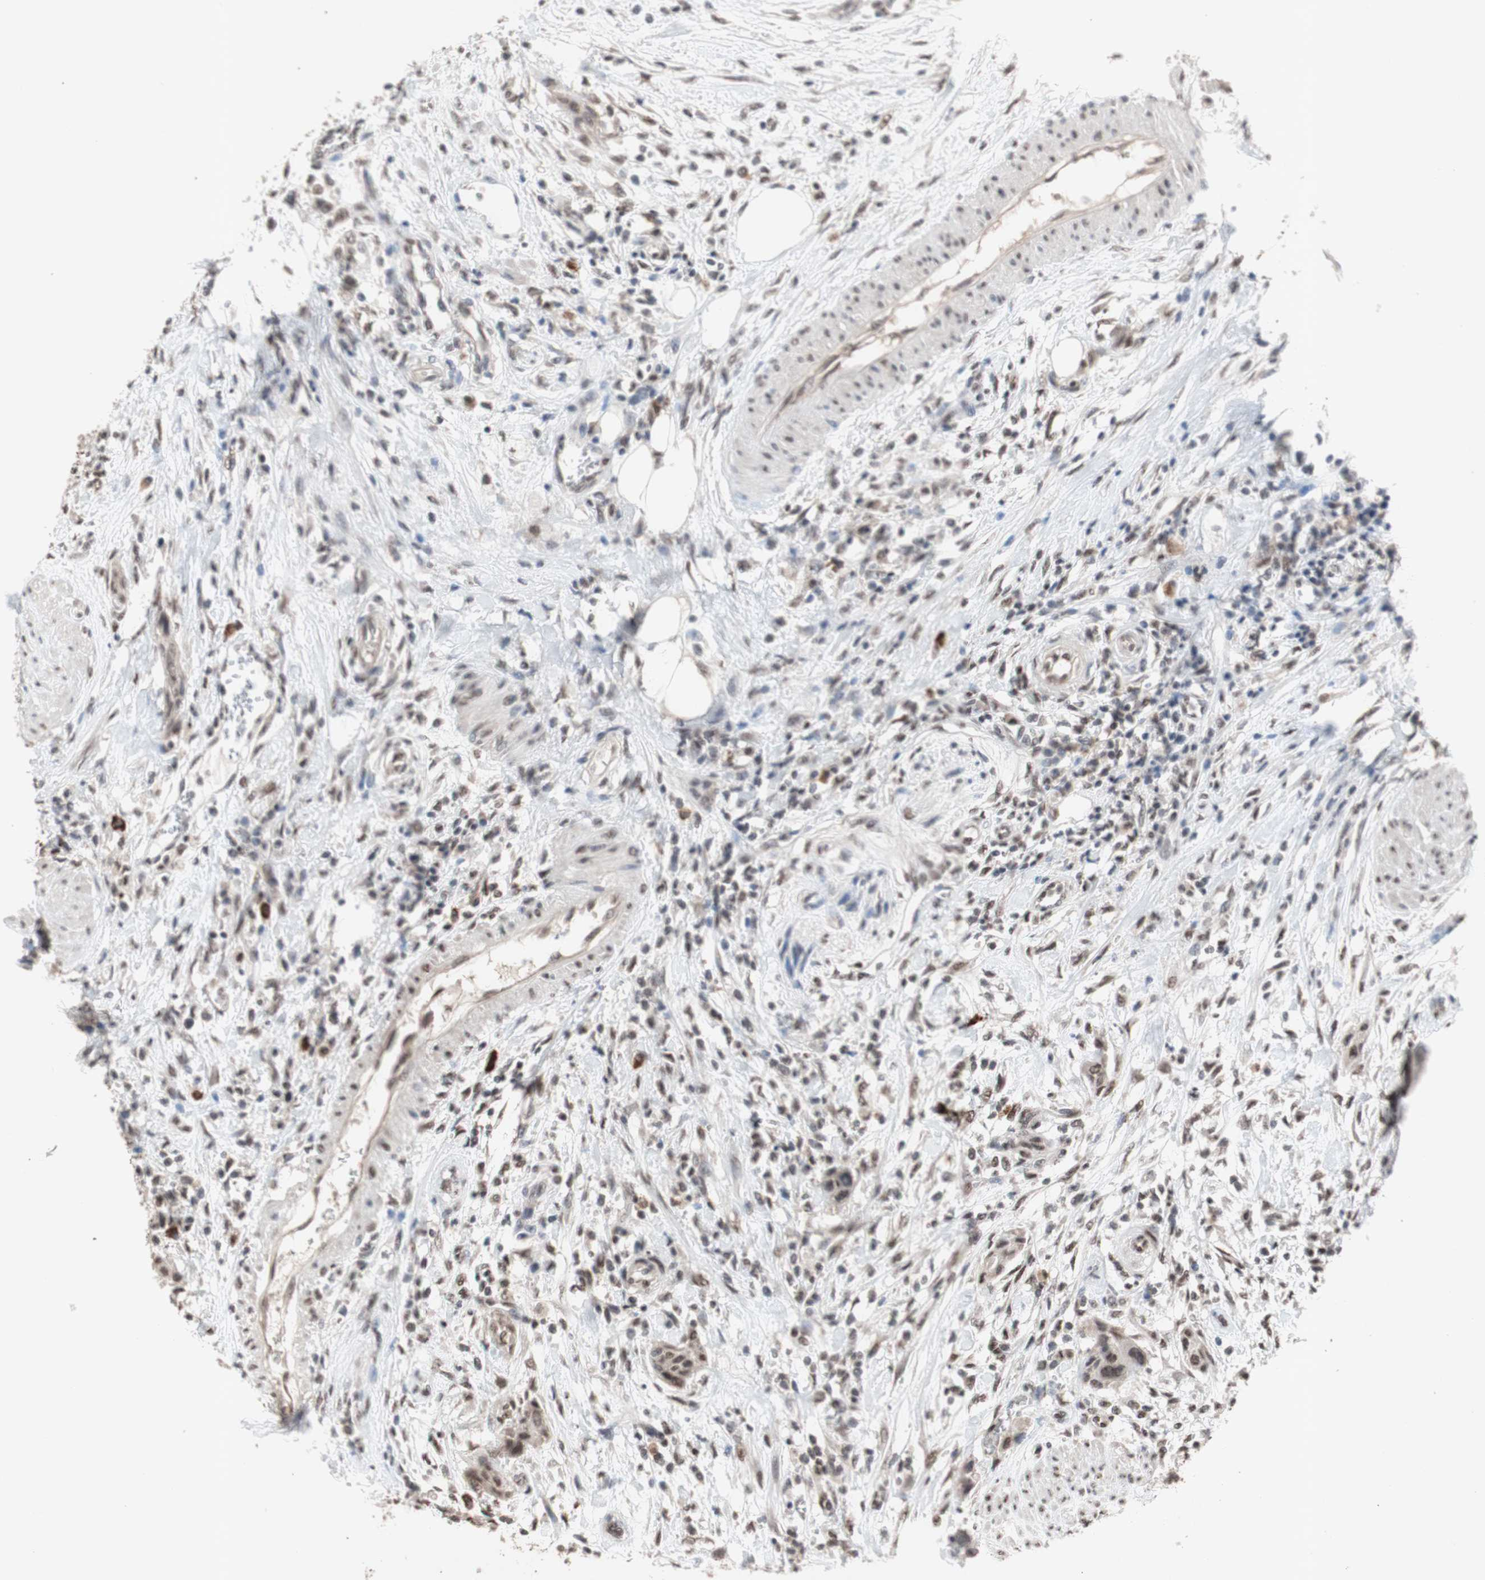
{"staining": {"intensity": "weak", "quantity": ">75%", "location": "nuclear"}, "tissue": "urothelial cancer", "cell_type": "Tumor cells", "image_type": "cancer", "snomed": [{"axis": "morphology", "description": "Urothelial carcinoma, High grade"}, {"axis": "topography", "description": "Urinary bladder"}], "caption": "Protein analysis of high-grade urothelial carcinoma tissue shows weak nuclear positivity in approximately >75% of tumor cells.", "gene": "SFPQ", "patient": {"sex": "male", "age": 35}}